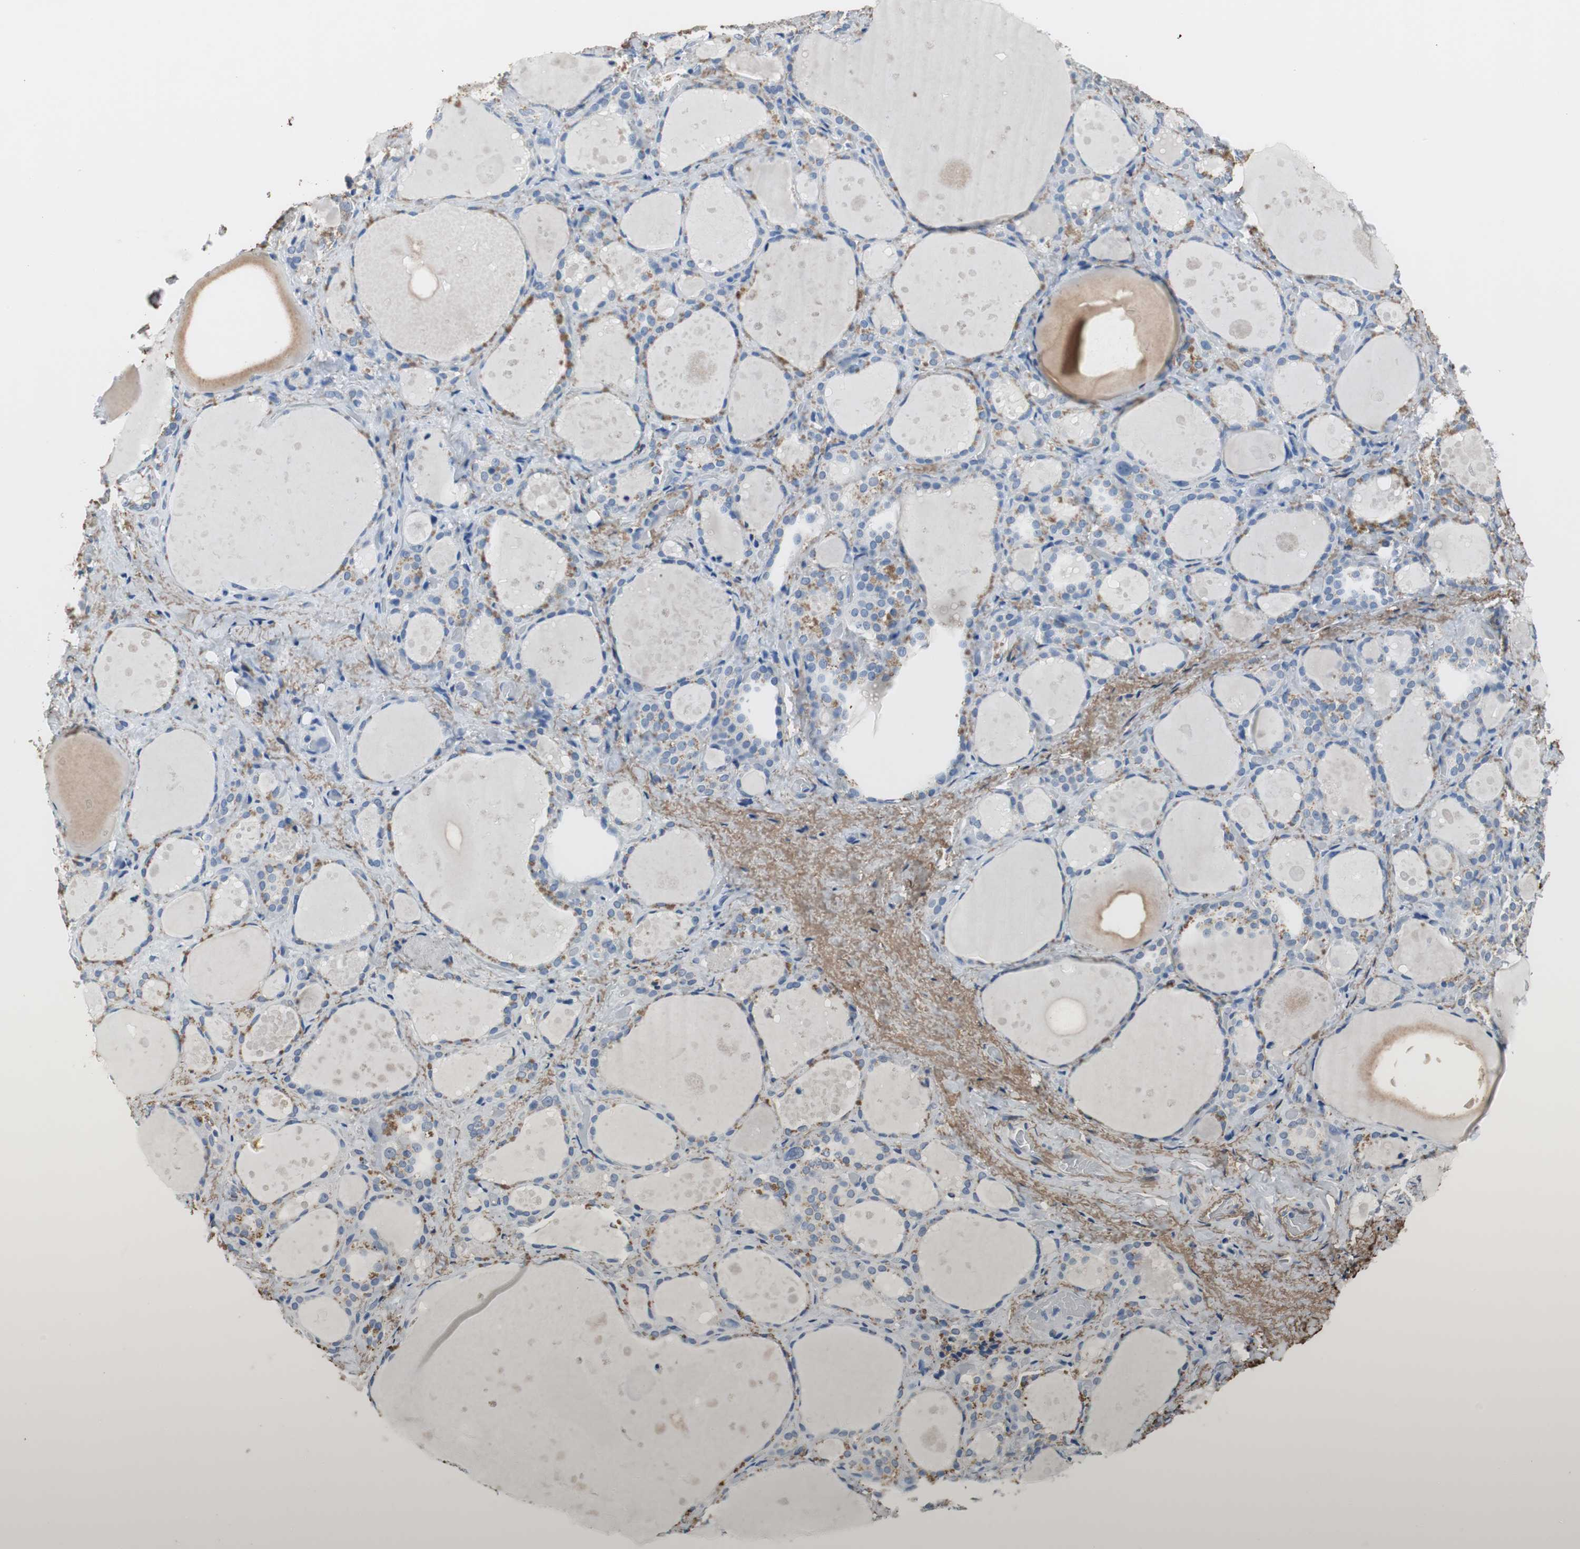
{"staining": {"intensity": "negative", "quantity": "none", "location": "none"}, "tissue": "thyroid gland", "cell_type": "Glandular cells", "image_type": "normal", "snomed": [{"axis": "morphology", "description": "Normal tissue, NOS"}, {"axis": "topography", "description": "Thyroid gland"}], "caption": "IHC image of benign human thyroid gland stained for a protein (brown), which reveals no staining in glandular cells.", "gene": "MUC7", "patient": {"sex": "female", "age": 75}}